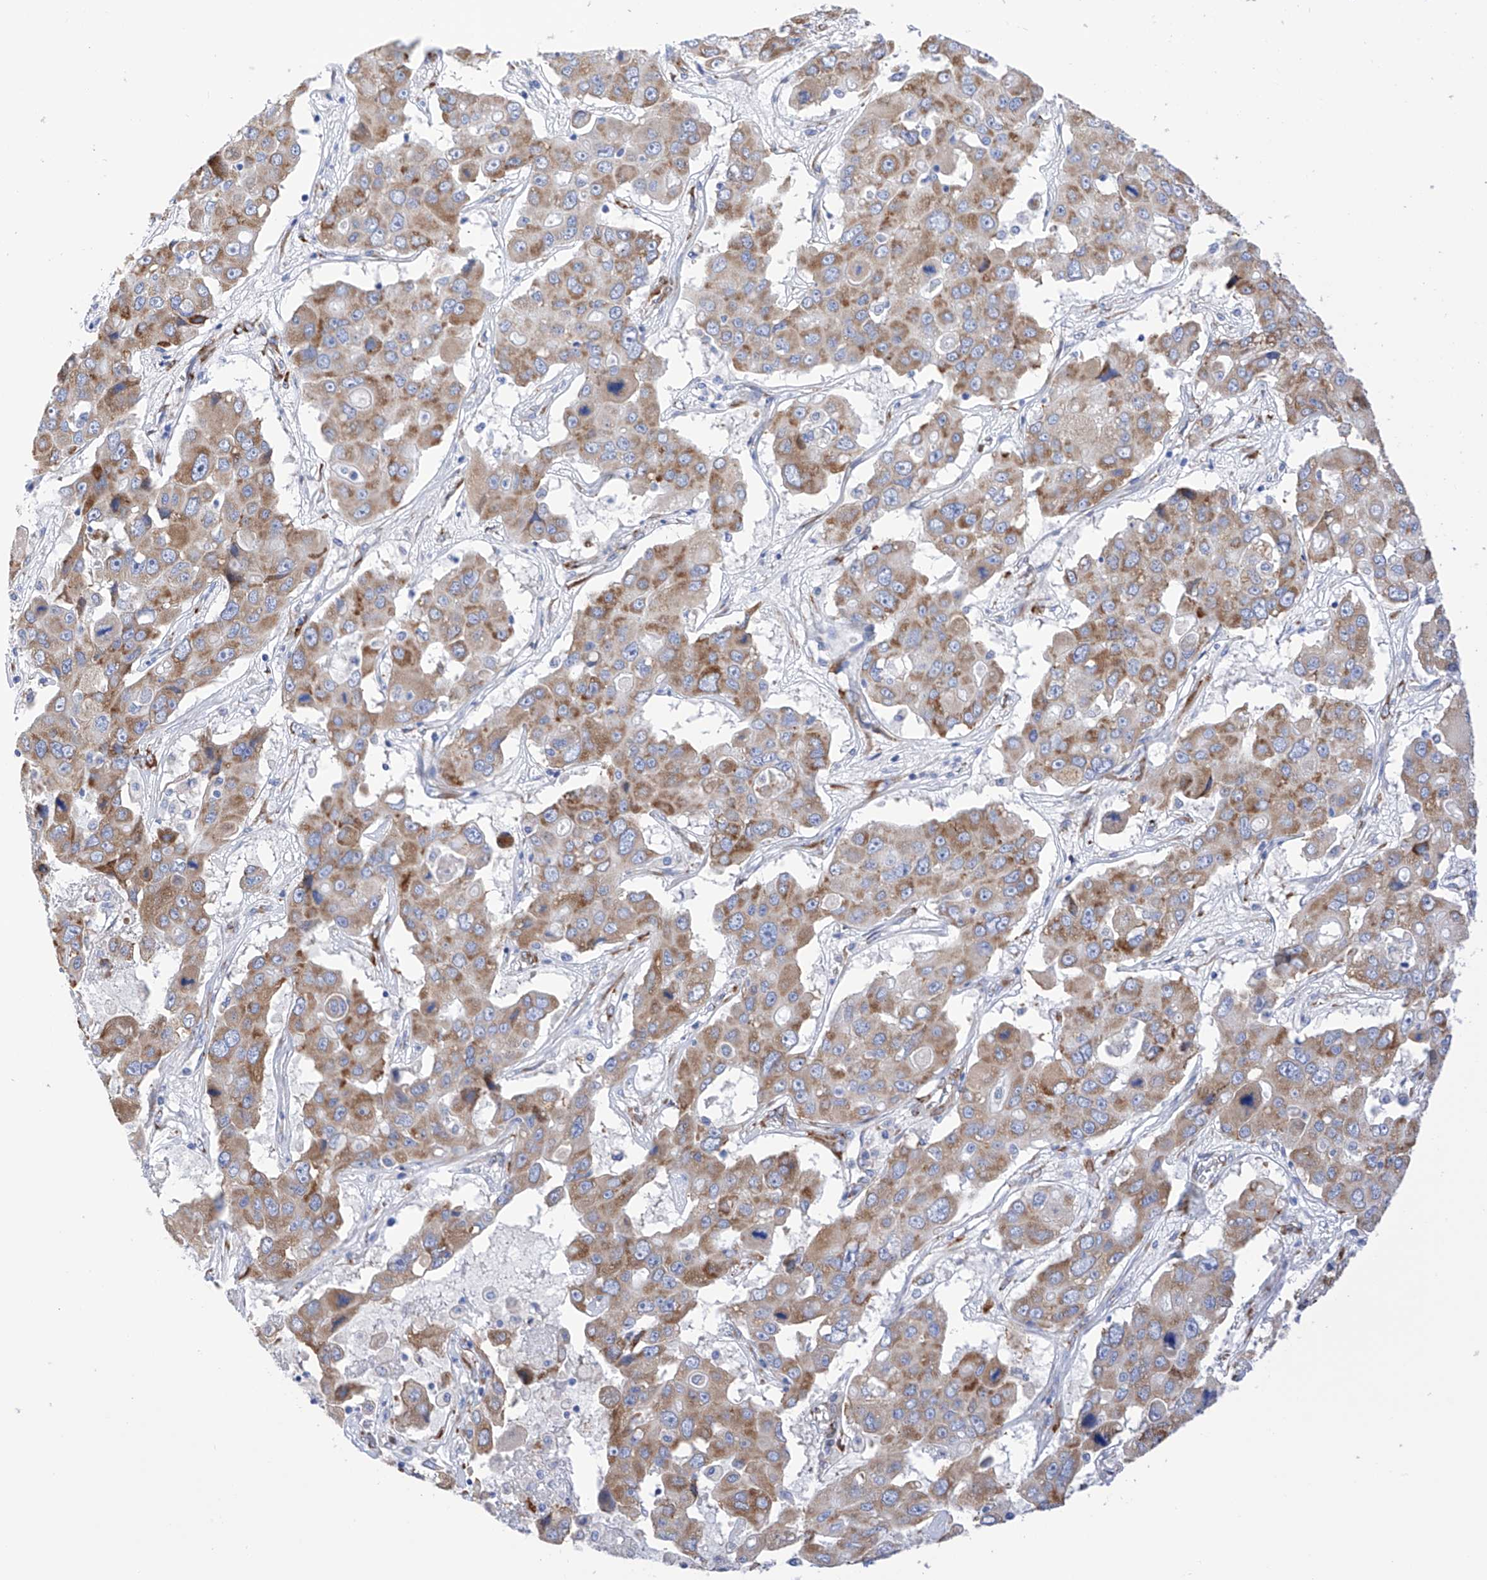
{"staining": {"intensity": "moderate", "quantity": "25%-75%", "location": "cytoplasmic/membranous"}, "tissue": "liver cancer", "cell_type": "Tumor cells", "image_type": "cancer", "snomed": [{"axis": "morphology", "description": "Cholangiocarcinoma"}, {"axis": "topography", "description": "Liver"}], "caption": "Liver cancer (cholangiocarcinoma) stained with DAB (3,3'-diaminobenzidine) IHC demonstrates medium levels of moderate cytoplasmic/membranous staining in about 25%-75% of tumor cells.", "gene": "PDIA5", "patient": {"sex": "male", "age": 67}}